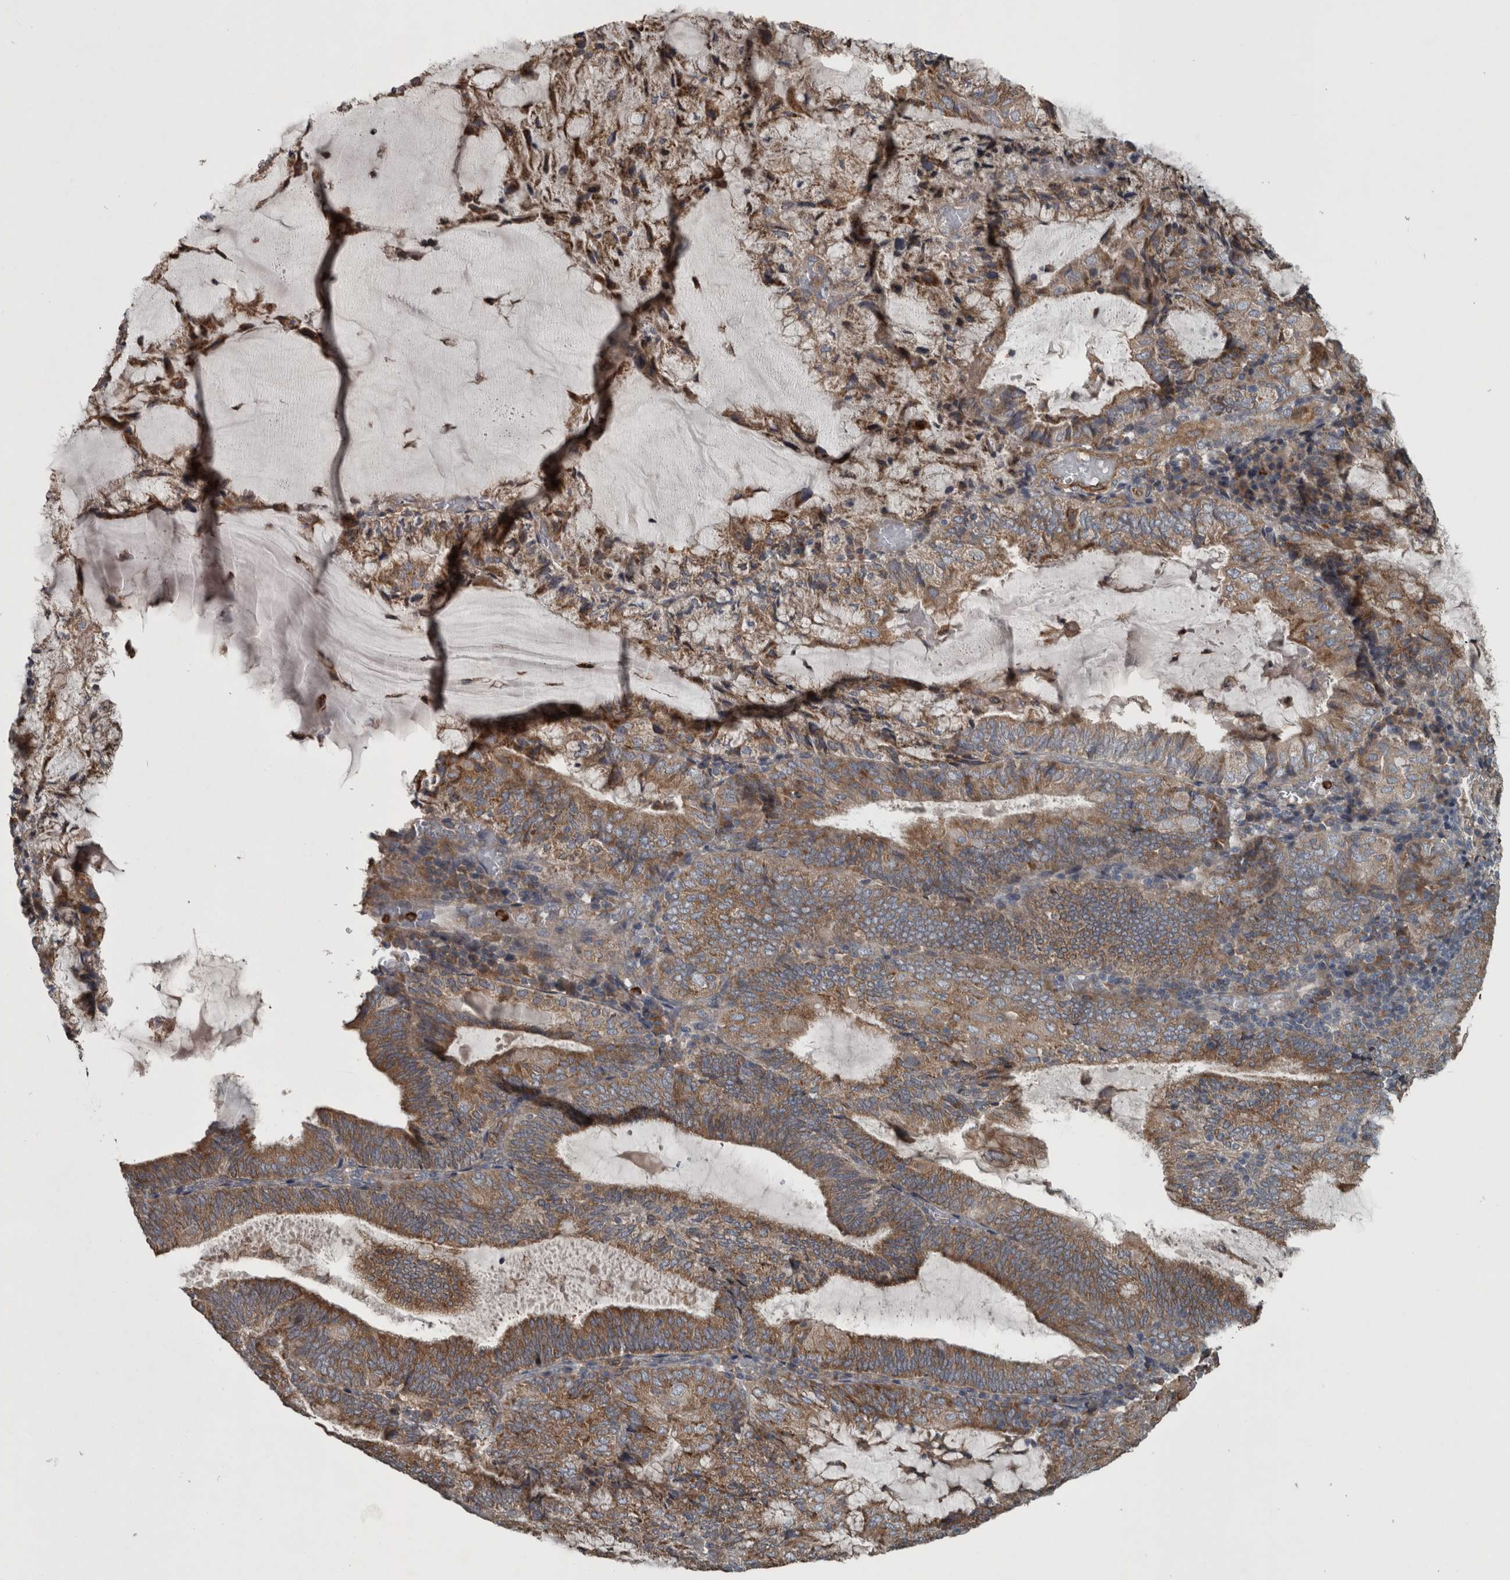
{"staining": {"intensity": "moderate", "quantity": ">75%", "location": "cytoplasmic/membranous"}, "tissue": "endometrial cancer", "cell_type": "Tumor cells", "image_type": "cancer", "snomed": [{"axis": "morphology", "description": "Adenocarcinoma, NOS"}, {"axis": "topography", "description": "Endometrium"}], "caption": "A brown stain shows moderate cytoplasmic/membranous positivity of a protein in human endometrial adenocarcinoma tumor cells. (DAB IHC, brown staining for protein, blue staining for nuclei).", "gene": "EXOC8", "patient": {"sex": "female", "age": 81}}